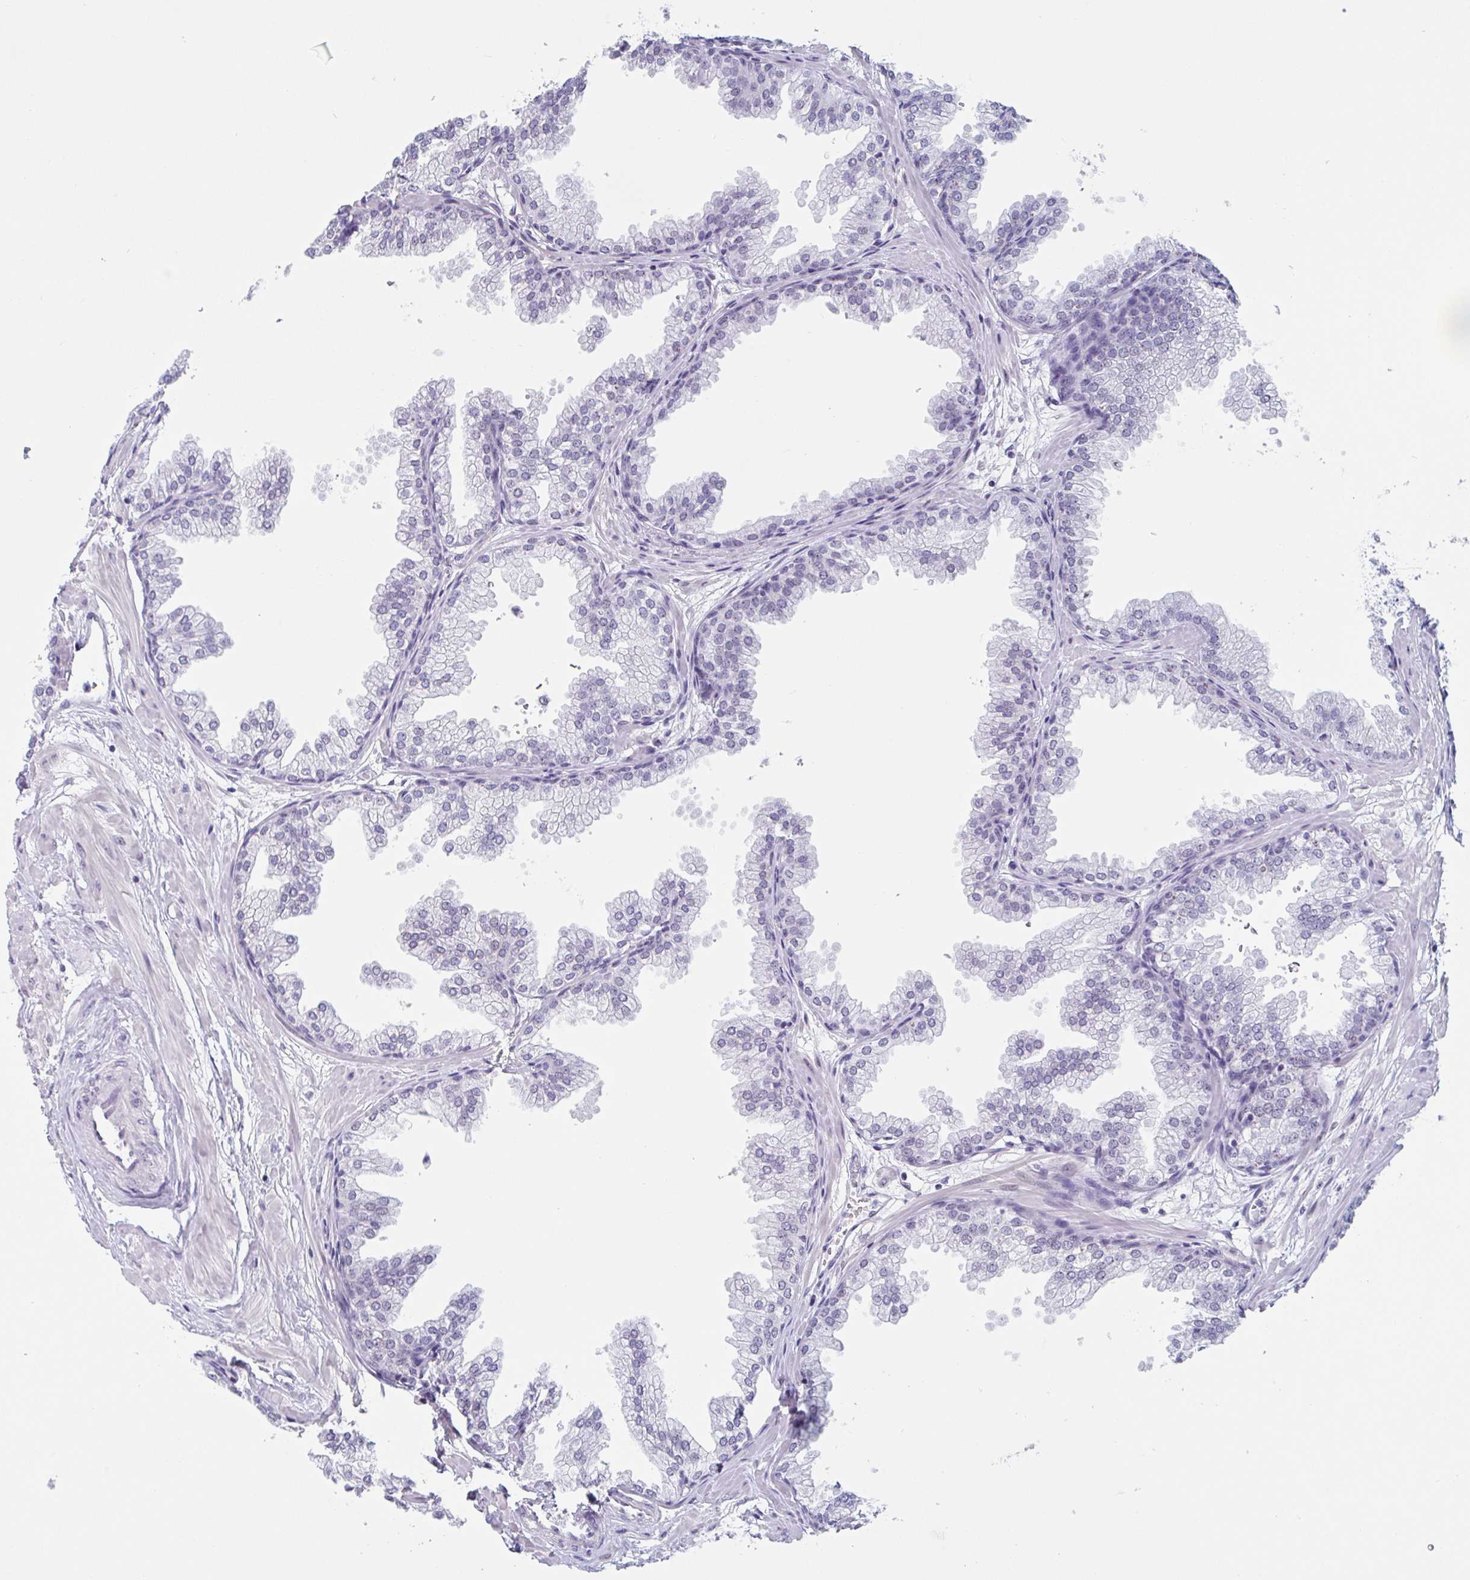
{"staining": {"intensity": "weak", "quantity": "<25%", "location": "nuclear"}, "tissue": "prostate", "cell_type": "Glandular cells", "image_type": "normal", "snomed": [{"axis": "morphology", "description": "Normal tissue, NOS"}, {"axis": "topography", "description": "Prostate"}], "caption": "Protein analysis of normal prostate exhibits no significant positivity in glandular cells.", "gene": "LENG9", "patient": {"sex": "male", "age": 37}}